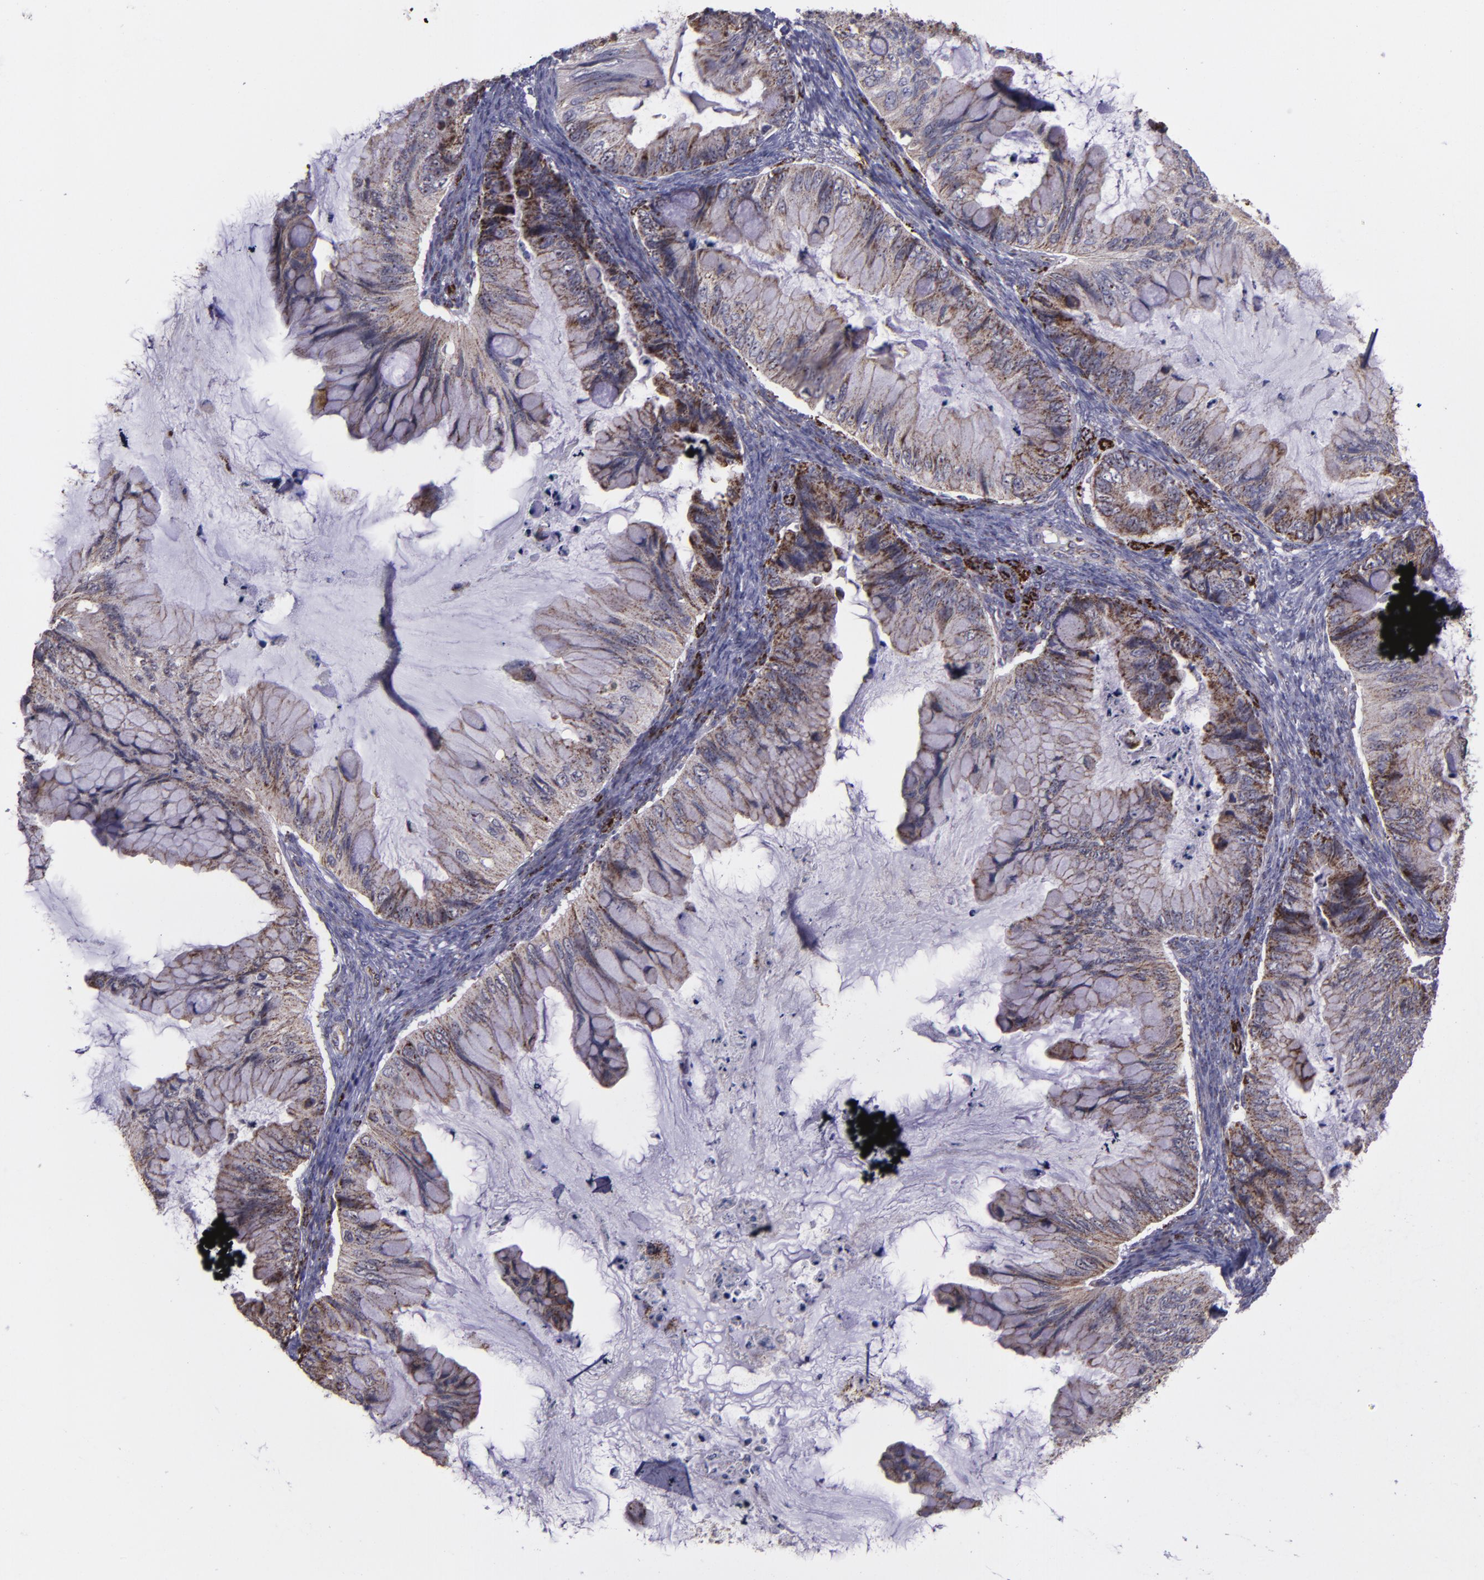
{"staining": {"intensity": "moderate", "quantity": "25%-75%", "location": "cytoplasmic/membranous"}, "tissue": "ovarian cancer", "cell_type": "Tumor cells", "image_type": "cancer", "snomed": [{"axis": "morphology", "description": "Cystadenocarcinoma, mucinous, NOS"}, {"axis": "topography", "description": "Ovary"}], "caption": "IHC (DAB) staining of ovarian mucinous cystadenocarcinoma reveals moderate cytoplasmic/membranous protein positivity in about 25%-75% of tumor cells.", "gene": "LONP1", "patient": {"sex": "female", "age": 36}}